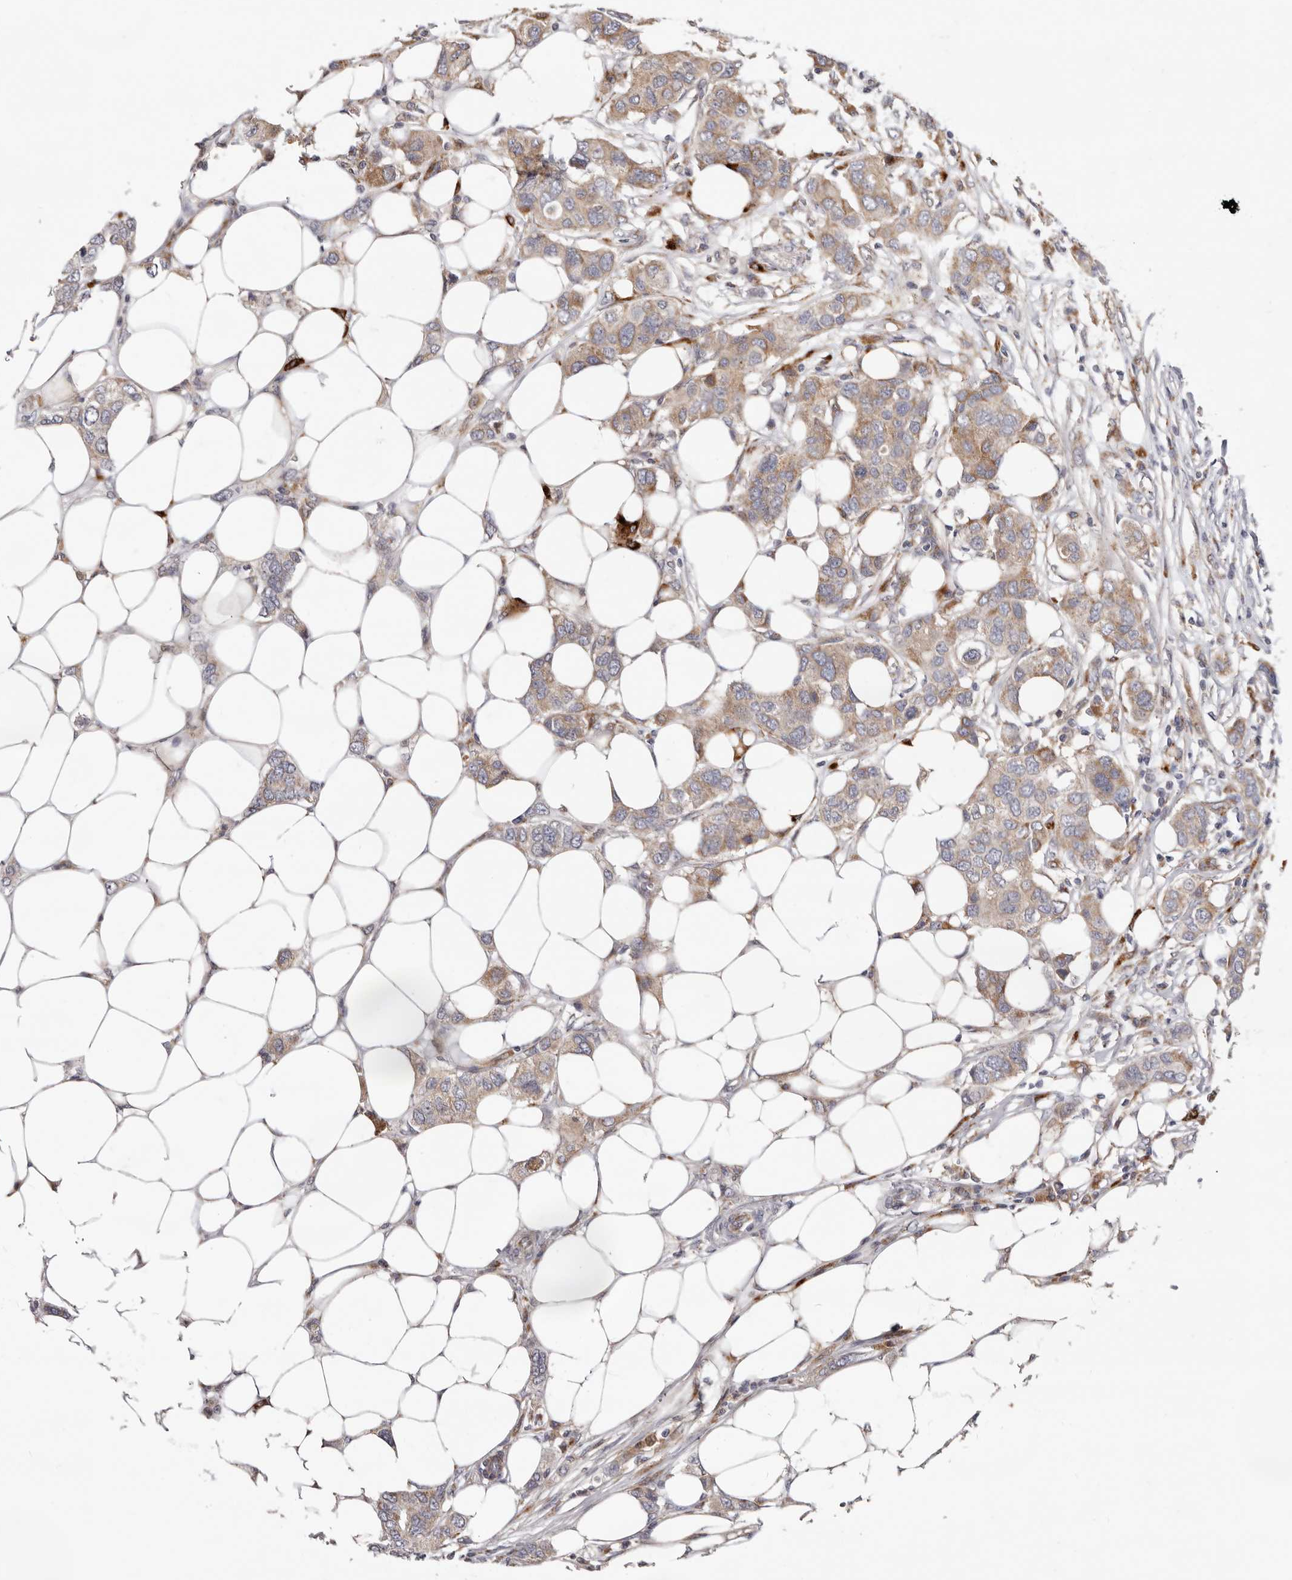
{"staining": {"intensity": "weak", "quantity": "25%-75%", "location": "cytoplasmic/membranous"}, "tissue": "breast cancer", "cell_type": "Tumor cells", "image_type": "cancer", "snomed": [{"axis": "morphology", "description": "Duct carcinoma"}, {"axis": "topography", "description": "Breast"}], "caption": "Human breast cancer stained with a brown dye reveals weak cytoplasmic/membranous positive staining in approximately 25%-75% of tumor cells.", "gene": "TOR3A", "patient": {"sex": "female", "age": 50}}